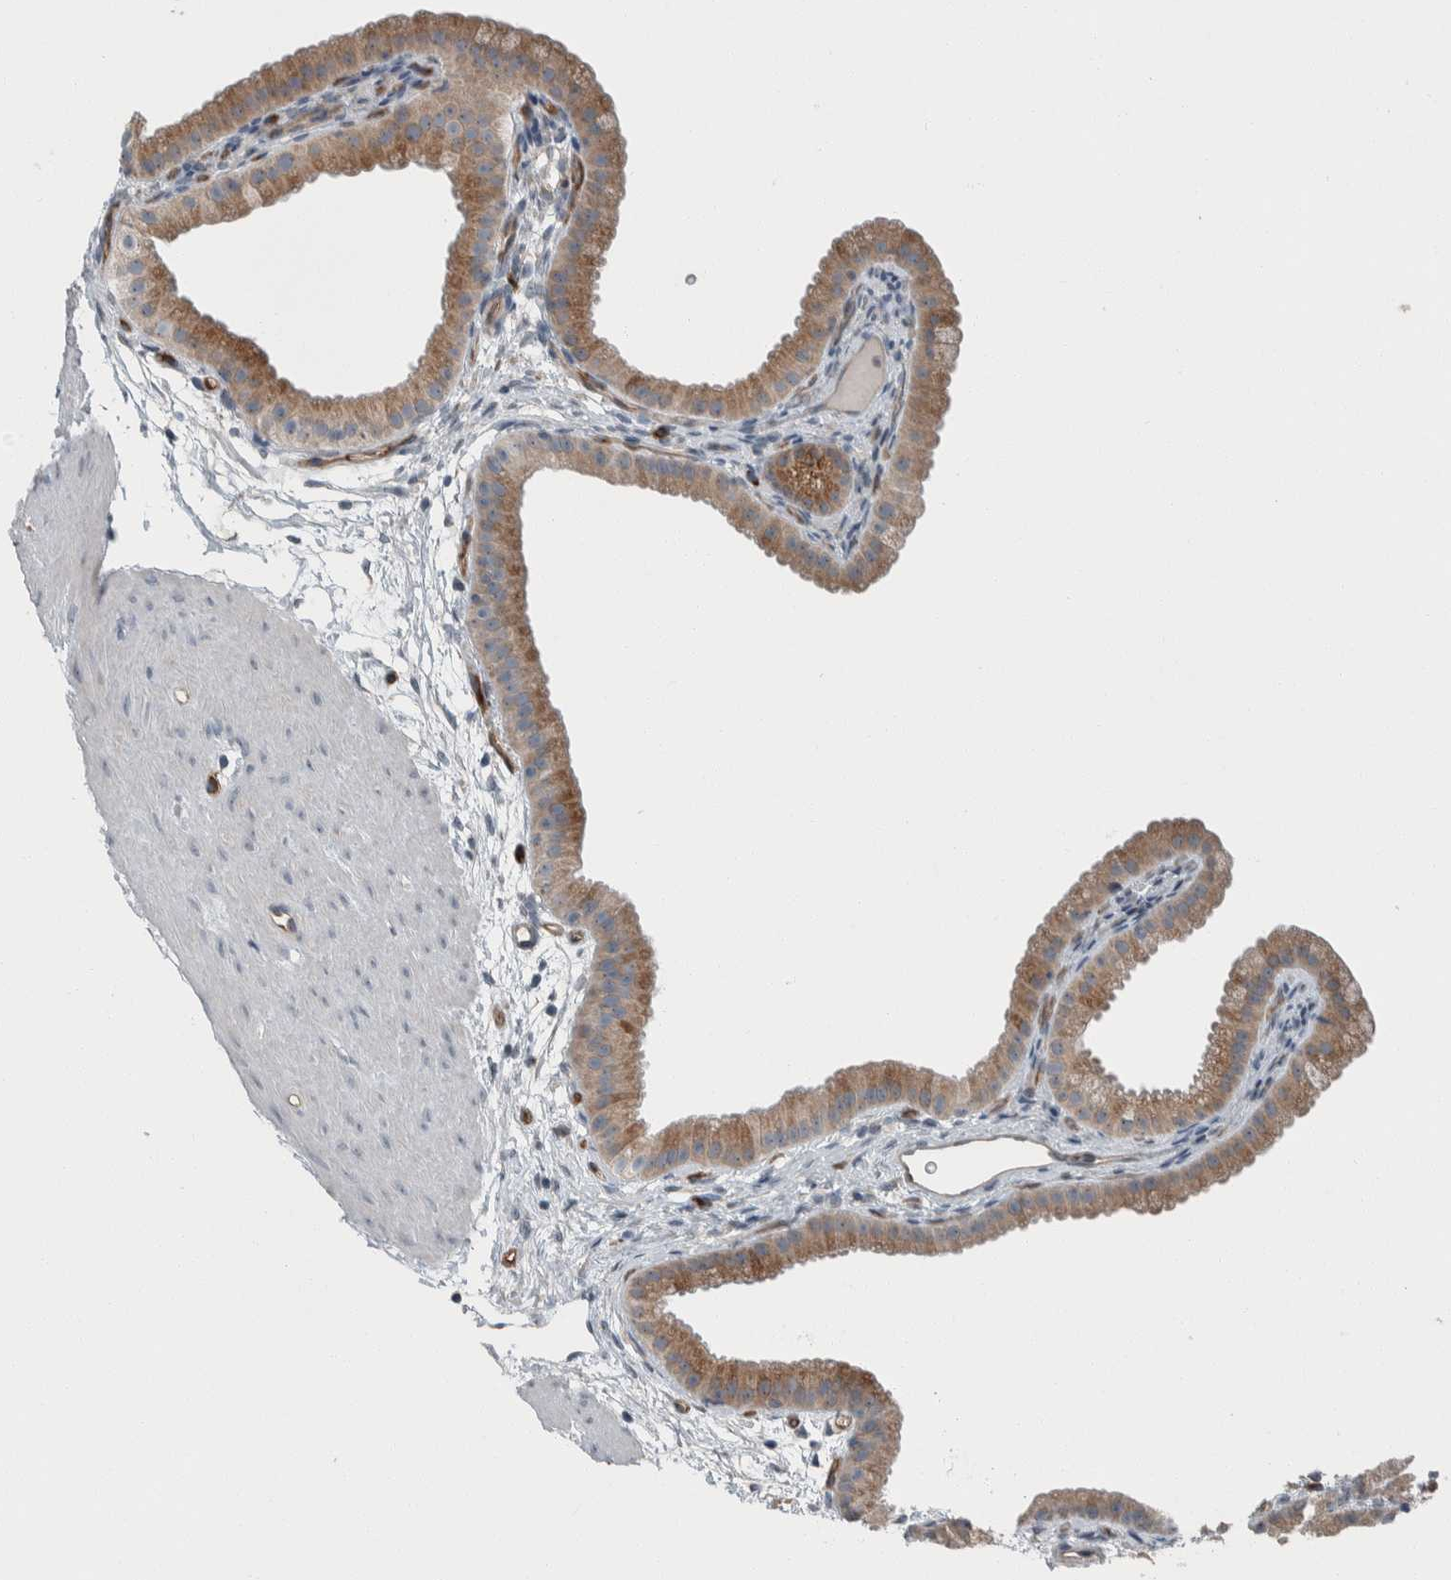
{"staining": {"intensity": "moderate", "quantity": ">75%", "location": "cytoplasmic/membranous,nuclear"}, "tissue": "gallbladder", "cell_type": "Glandular cells", "image_type": "normal", "snomed": [{"axis": "morphology", "description": "Normal tissue, NOS"}, {"axis": "topography", "description": "Gallbladder"}], "caption": "This photomicrograph reveals immunohistochemistry staining of benign gallbladder, with medium moderate cytoplasmic/membranous,nuclear expression in approximately >75% of glandular cells.", "gene": "USP25", "patient": {"sex": "female", "age": 64}}